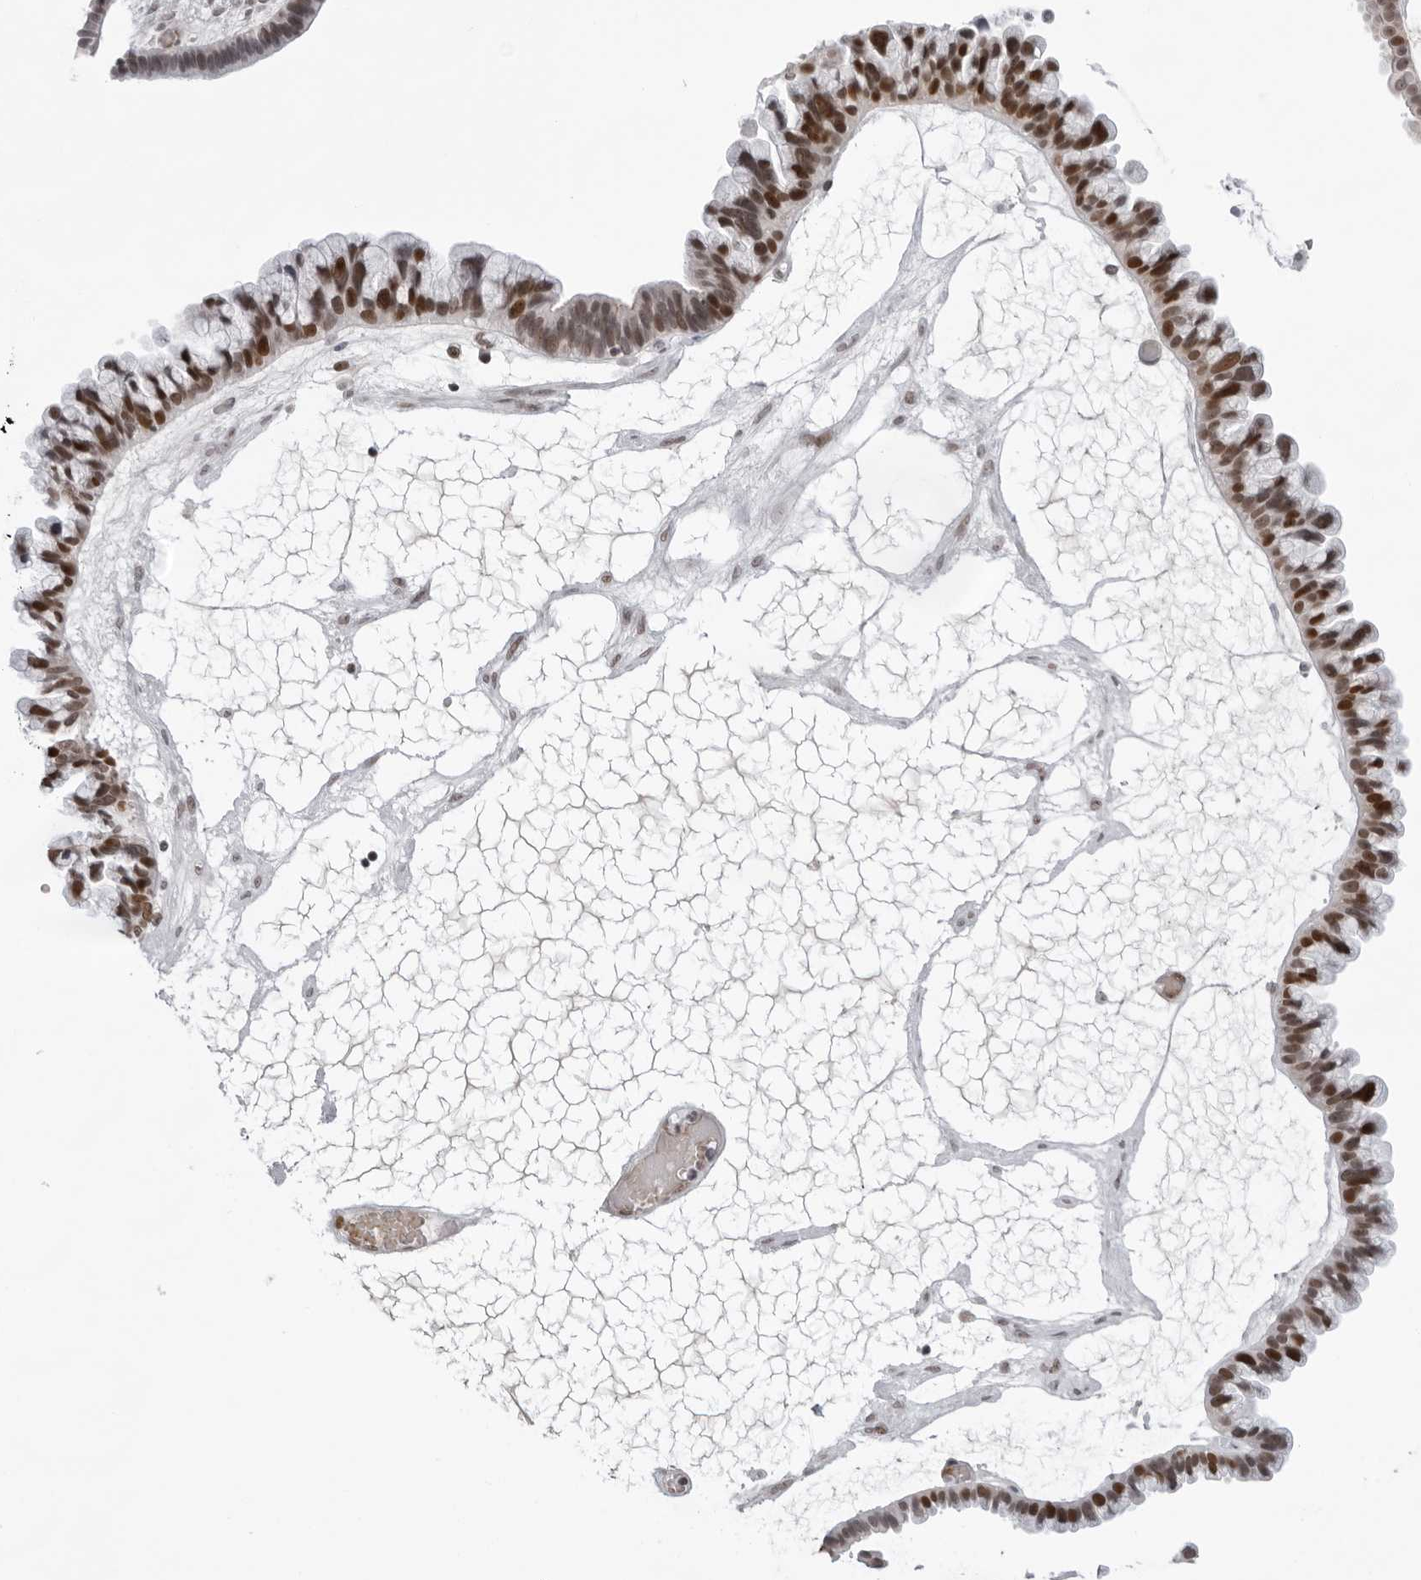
{"staining": {"intensity": "moderate", "quantity": ">75%", "location": "nuclear"}, "tissue": "ovarian cancer", "cell_type": "Tumor cells", "image_type": "cancer", "snomed": [{"axis": "morphology", "description": "Cystadenocarcinoma, serous, NOS"}, {"axis": "topography", "description": "Ovary"}], "caption": "Ovarian cancer stained with a protein marker exhibits moderate staining in tumor cells.", "gene": "USP1", "patient": {"sex": "female", "age": 56}}